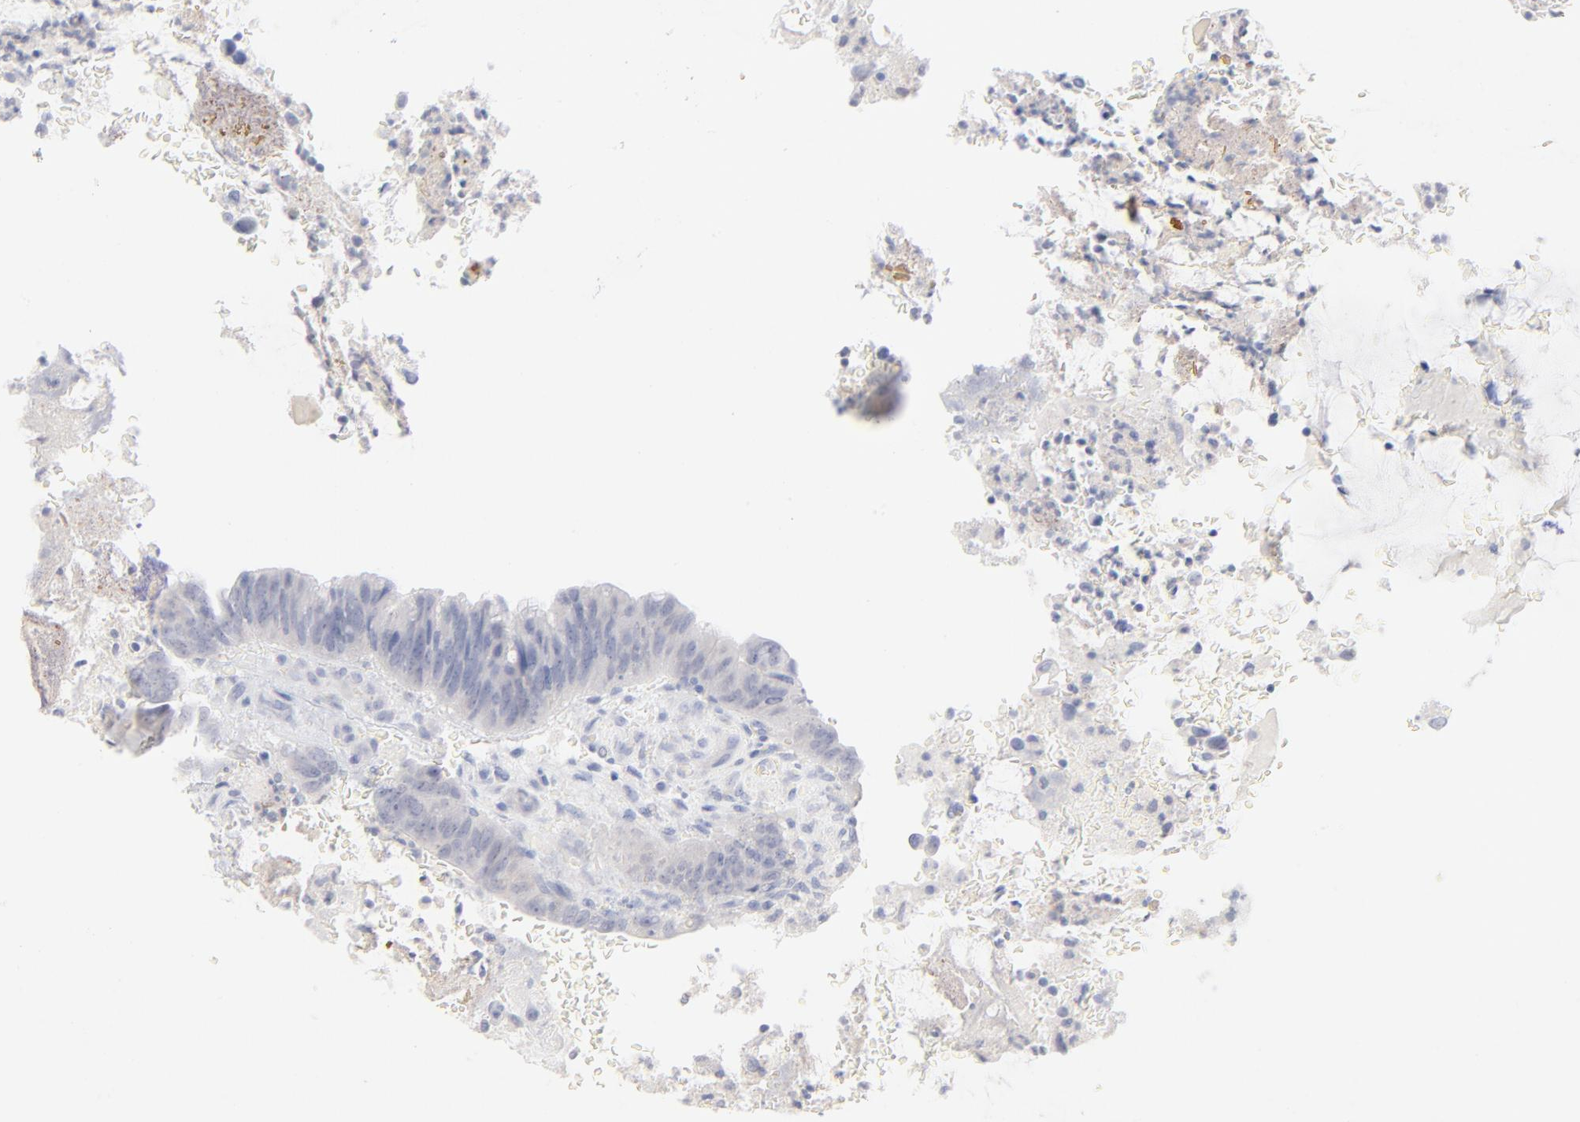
{"staining": {"intensity": "negative", "quantity": "none", "location": "none"}, "tissue": "colorectal cancer", "cell_type": "Tumor cells", "image_type": "cancer", "snomed": [{"axis": "morphology", "description": "Normal tissue, NOS"}, {"axis": "morphology", "description": "Adenocarcinoma, NOS"}, {"axis": "topography", "description": "Rectum"}], "caption": "Colorectal adenocarcinoma stained for a protein using immunohistochemistry (IHC) reveals no positivity tumor cells.", "gene": "ONECUT1", "patient": {"sex": "male", "age": 92}}